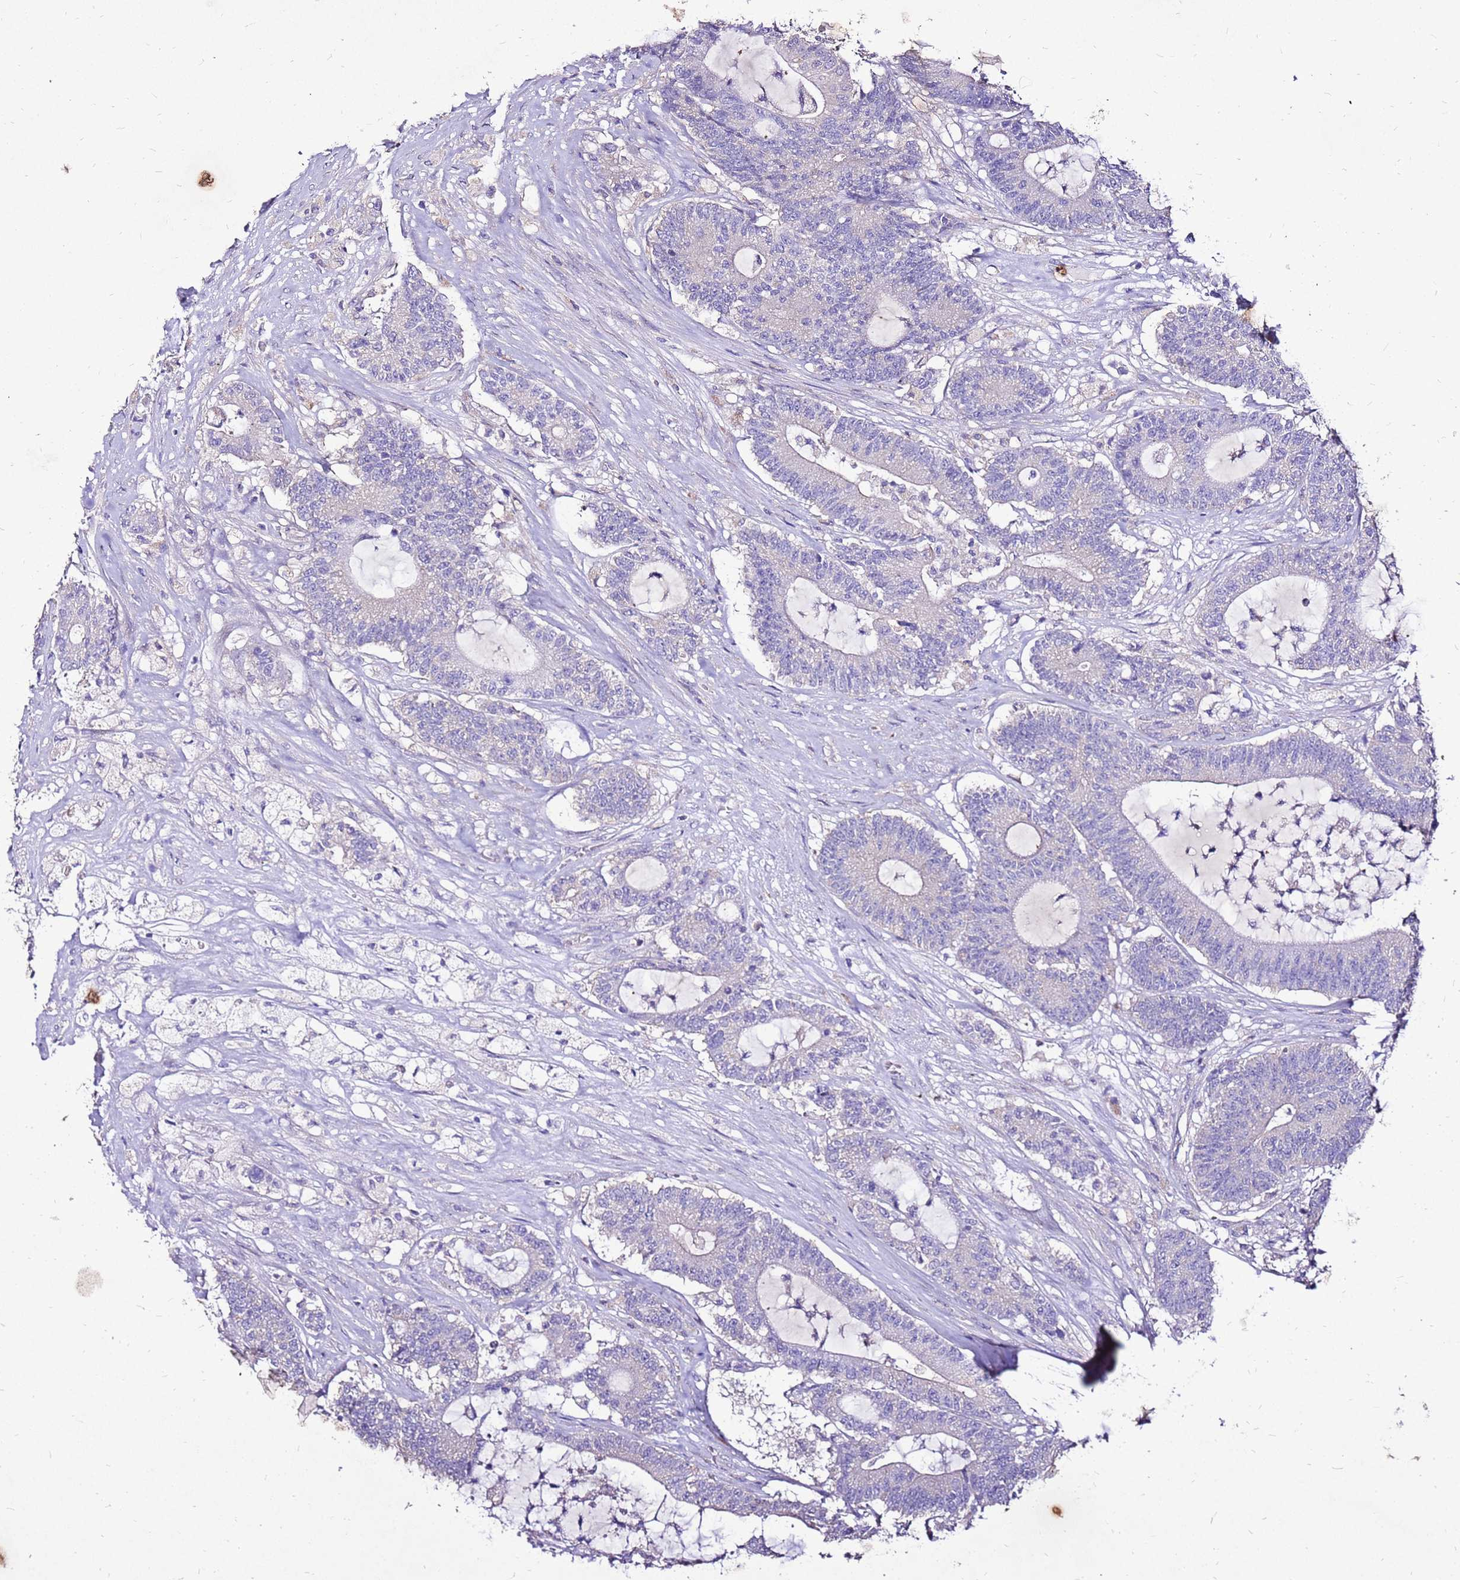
{"staining": {"intensity": "negative", "quantity": "none", "location": "none"}, "tissue": "colorectal cancer", "cell_type": "Tumor cells", "image_type": "cancer", "snomed": [{"axis": "morphology", "description": "Adenocarcinoma, NOS"}, {"axis": "topography", "description": "Colon"}], "caption": "Tumor cells show no significant expression in colorectal cancer. The staining was performed using DAB to visualize the protein expression in brown, while the nuclei were stained in blue with hematoxylin (Magnification: 20x).", "gene": "TMEM106C", "patient": {"sex": "female", "age": 84}}